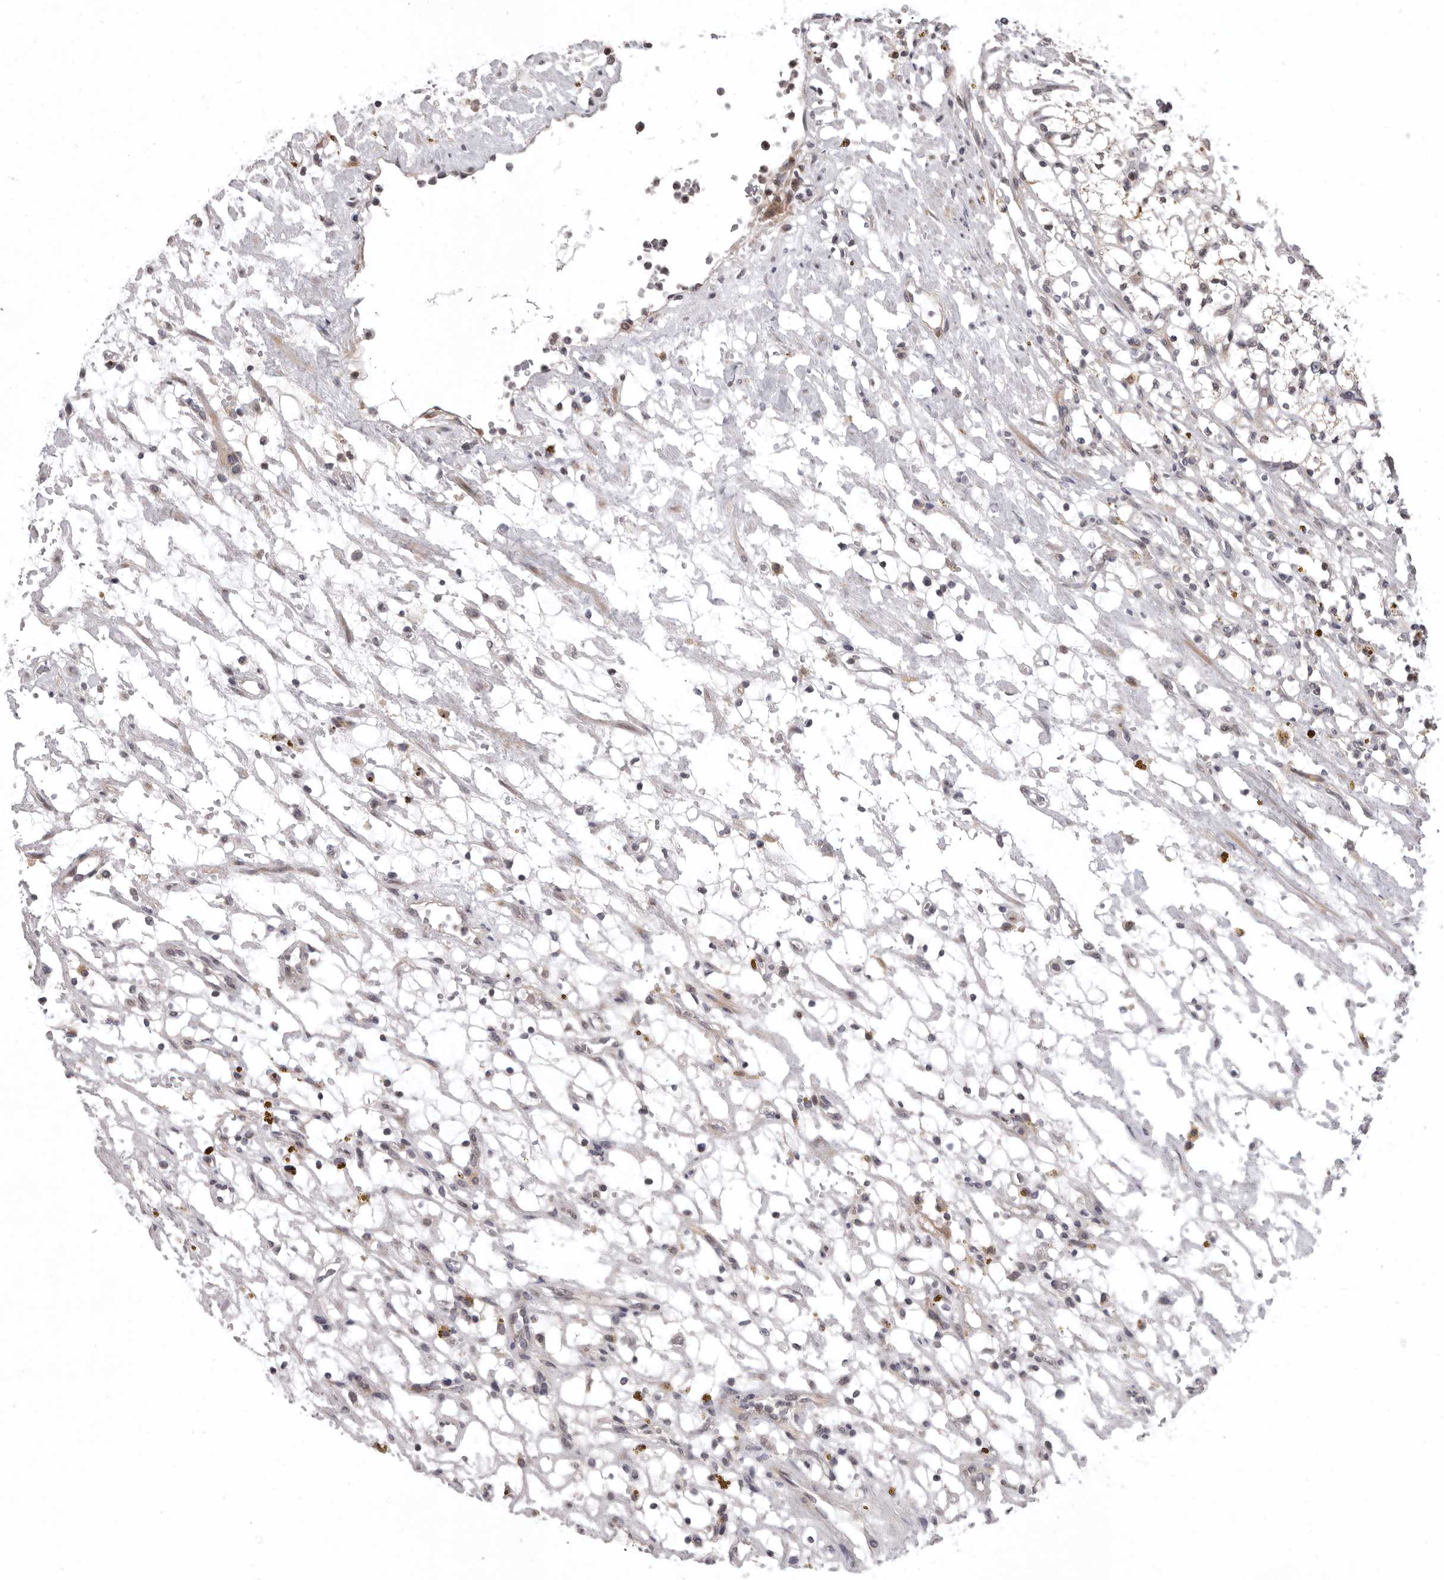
{"staining": {"intensity": "weak", "quantity": "25%-75%", "location": "nuclear"}, "tissue": "renal cancer", "cell_type": "Tumor cells", "image_type": "cancer", "snomed": [{"axis": "morphology", "description": "Adenocarcinoma, NOS"}, {"axis": "topography", "description": "Kidney"}], "caption": "A micrograph showing weak nuclear staining in approximately 25%-75% of tumor cells in adenocarcinoma (renal), as visualized by brown immunohistochemical staining.", "gene": "AZIN1", "patient": {"sex": "female", "age": 69}}